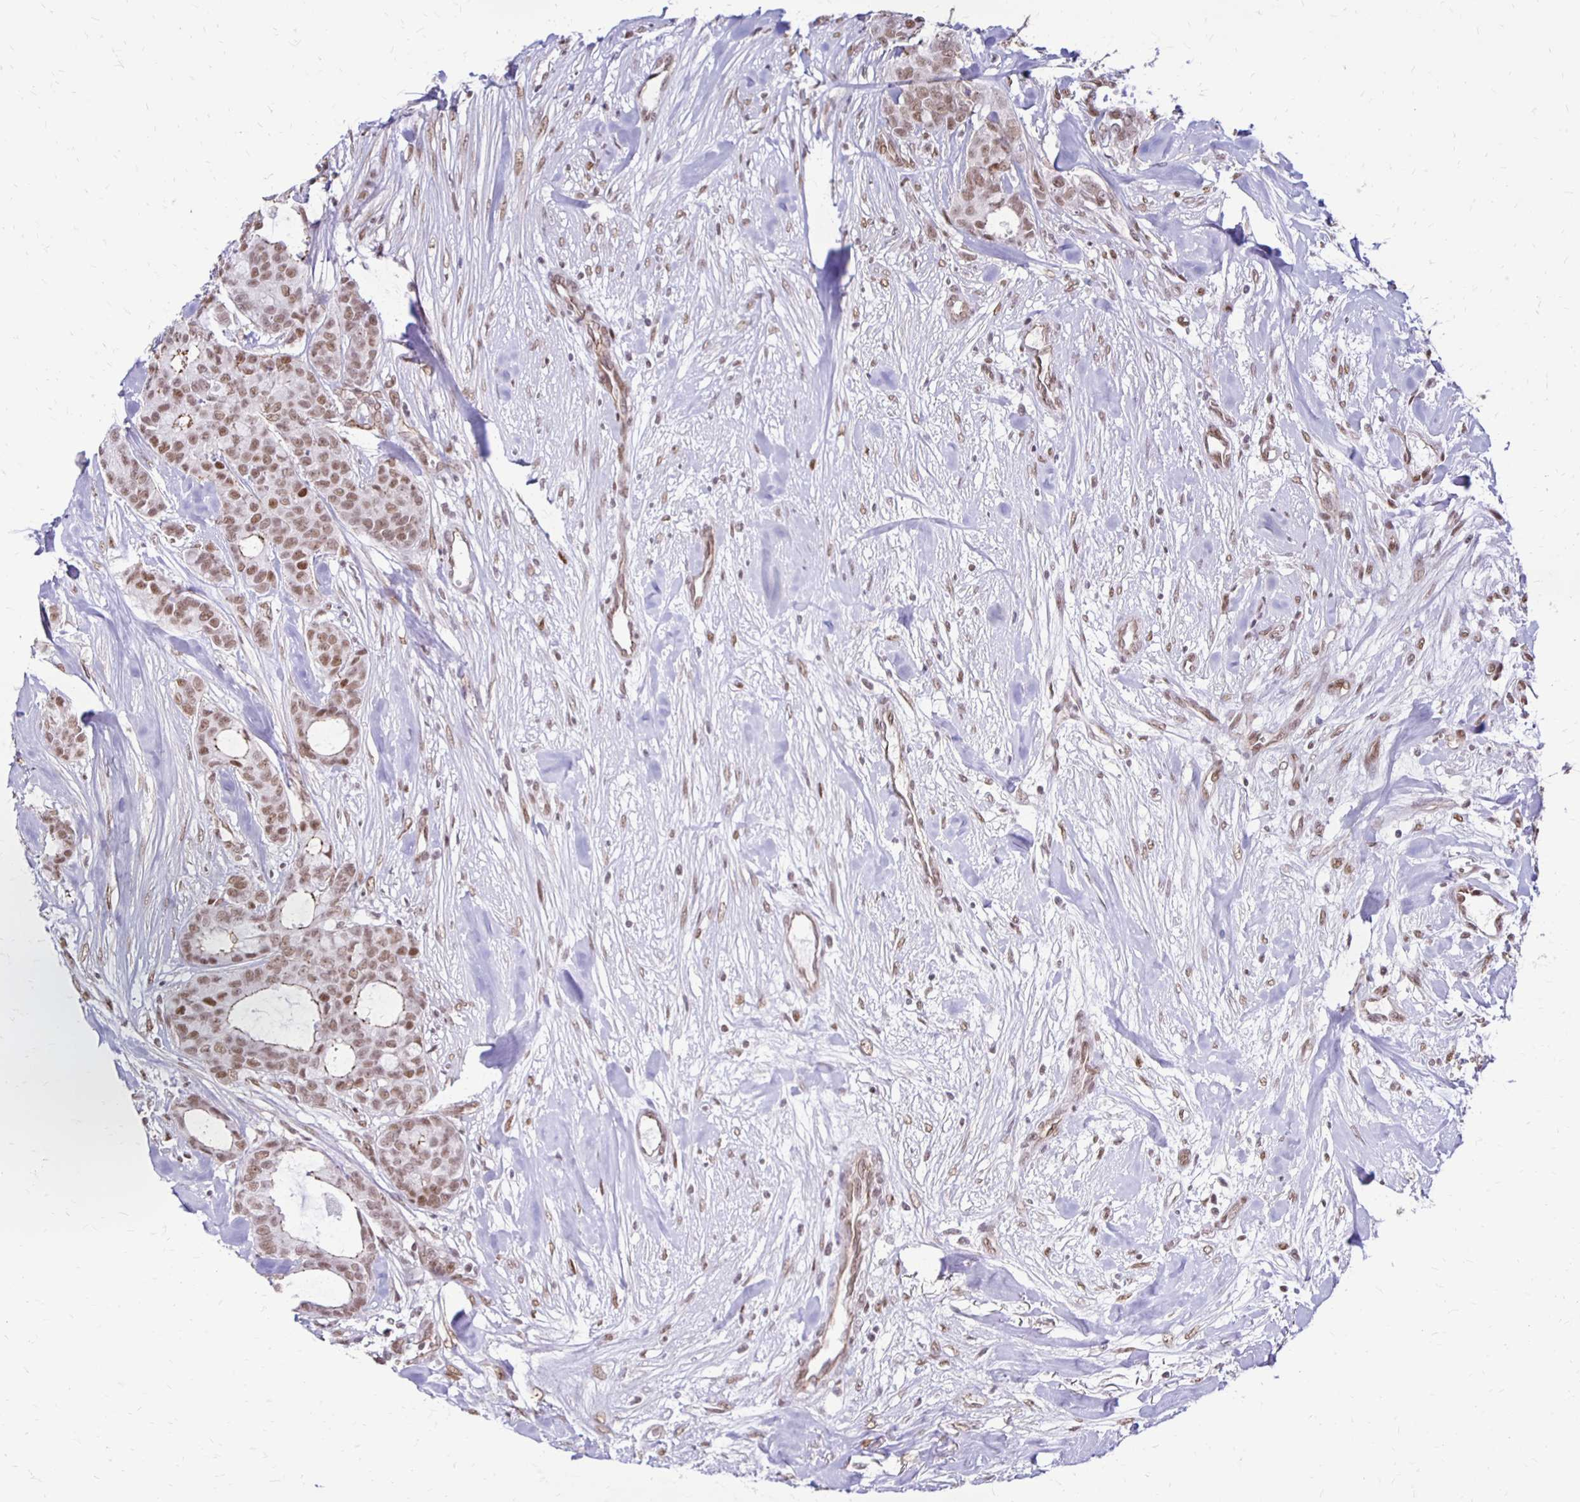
{"staining": {"intensity": "weak", "quantity": ">75%", "location": "nuclear"}, "tissue": "breast cancer", "cell_type": "Tumor cells", "image_type": "cancer", "snomed": [{"axis": "morphology", "description": "Duct carcinoma"}, {"axis": "topography", "description": "Breast"}], "caption": "Tumor cells display low levels of weak nuclear positivity in approximately >75% of cells in human breast cancer.", "gene": "DDB2", "patient": {"sex": "female", "age": 84}}